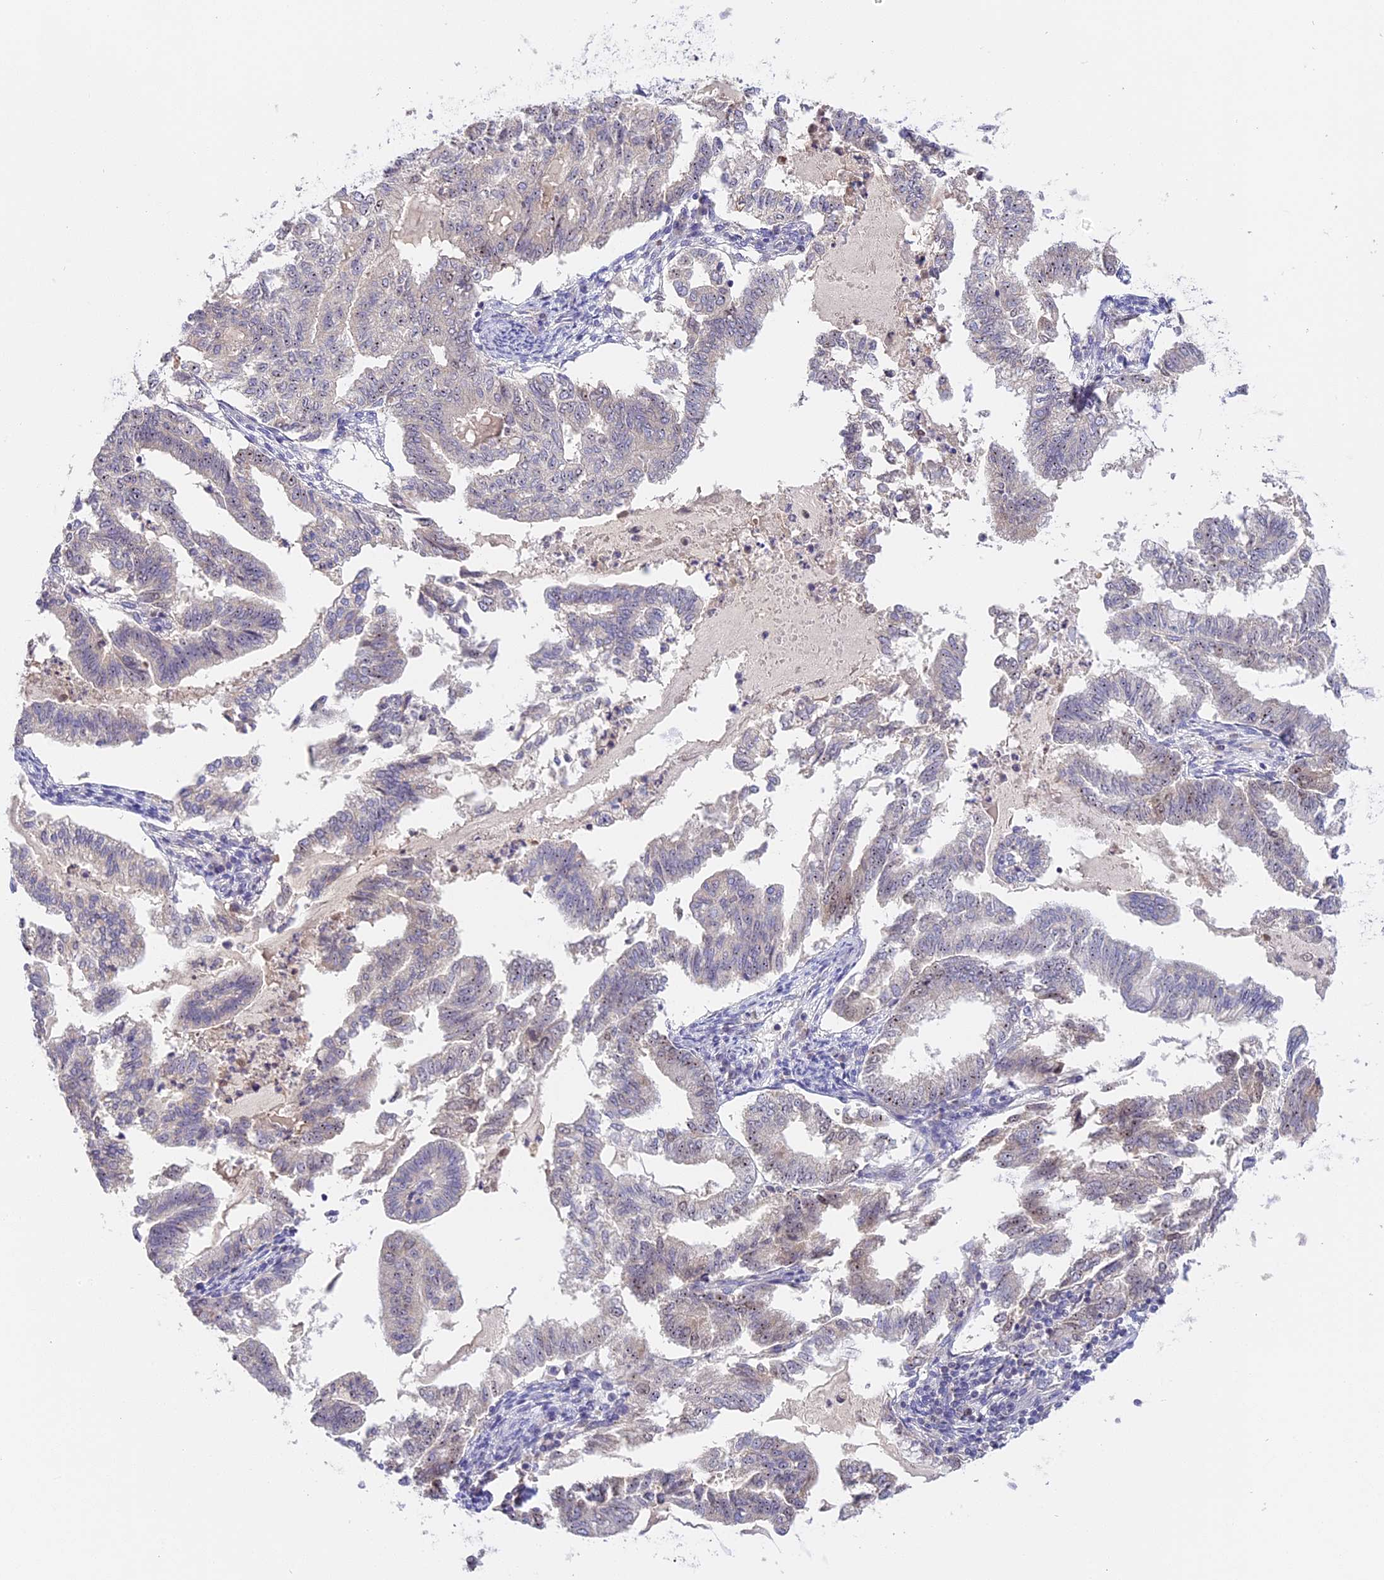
{"staining": {"intensity": "moderate", "quantity": "<25%", "location": "nuclear"}, "tissue": "endometrial cancer", "cell_type": "Tumor cells", "image_type": "cancer", "snomed": [{"axis": "morphology", "description": "Adenocarcinoma, NOS"}, {"axis": "topography", "description": "Endometrium"}], "caption": "Adenocarcinoma (endometrial) was stained to show a protein in brown. There is low levels of moderate nuclear expression in about <25% of tumor cells. Immunohistochemistry stains the protein in brown and the nuclei are stained blue.", "gene": "RAD51", "patient": {"sex": "female", "age": 79}}